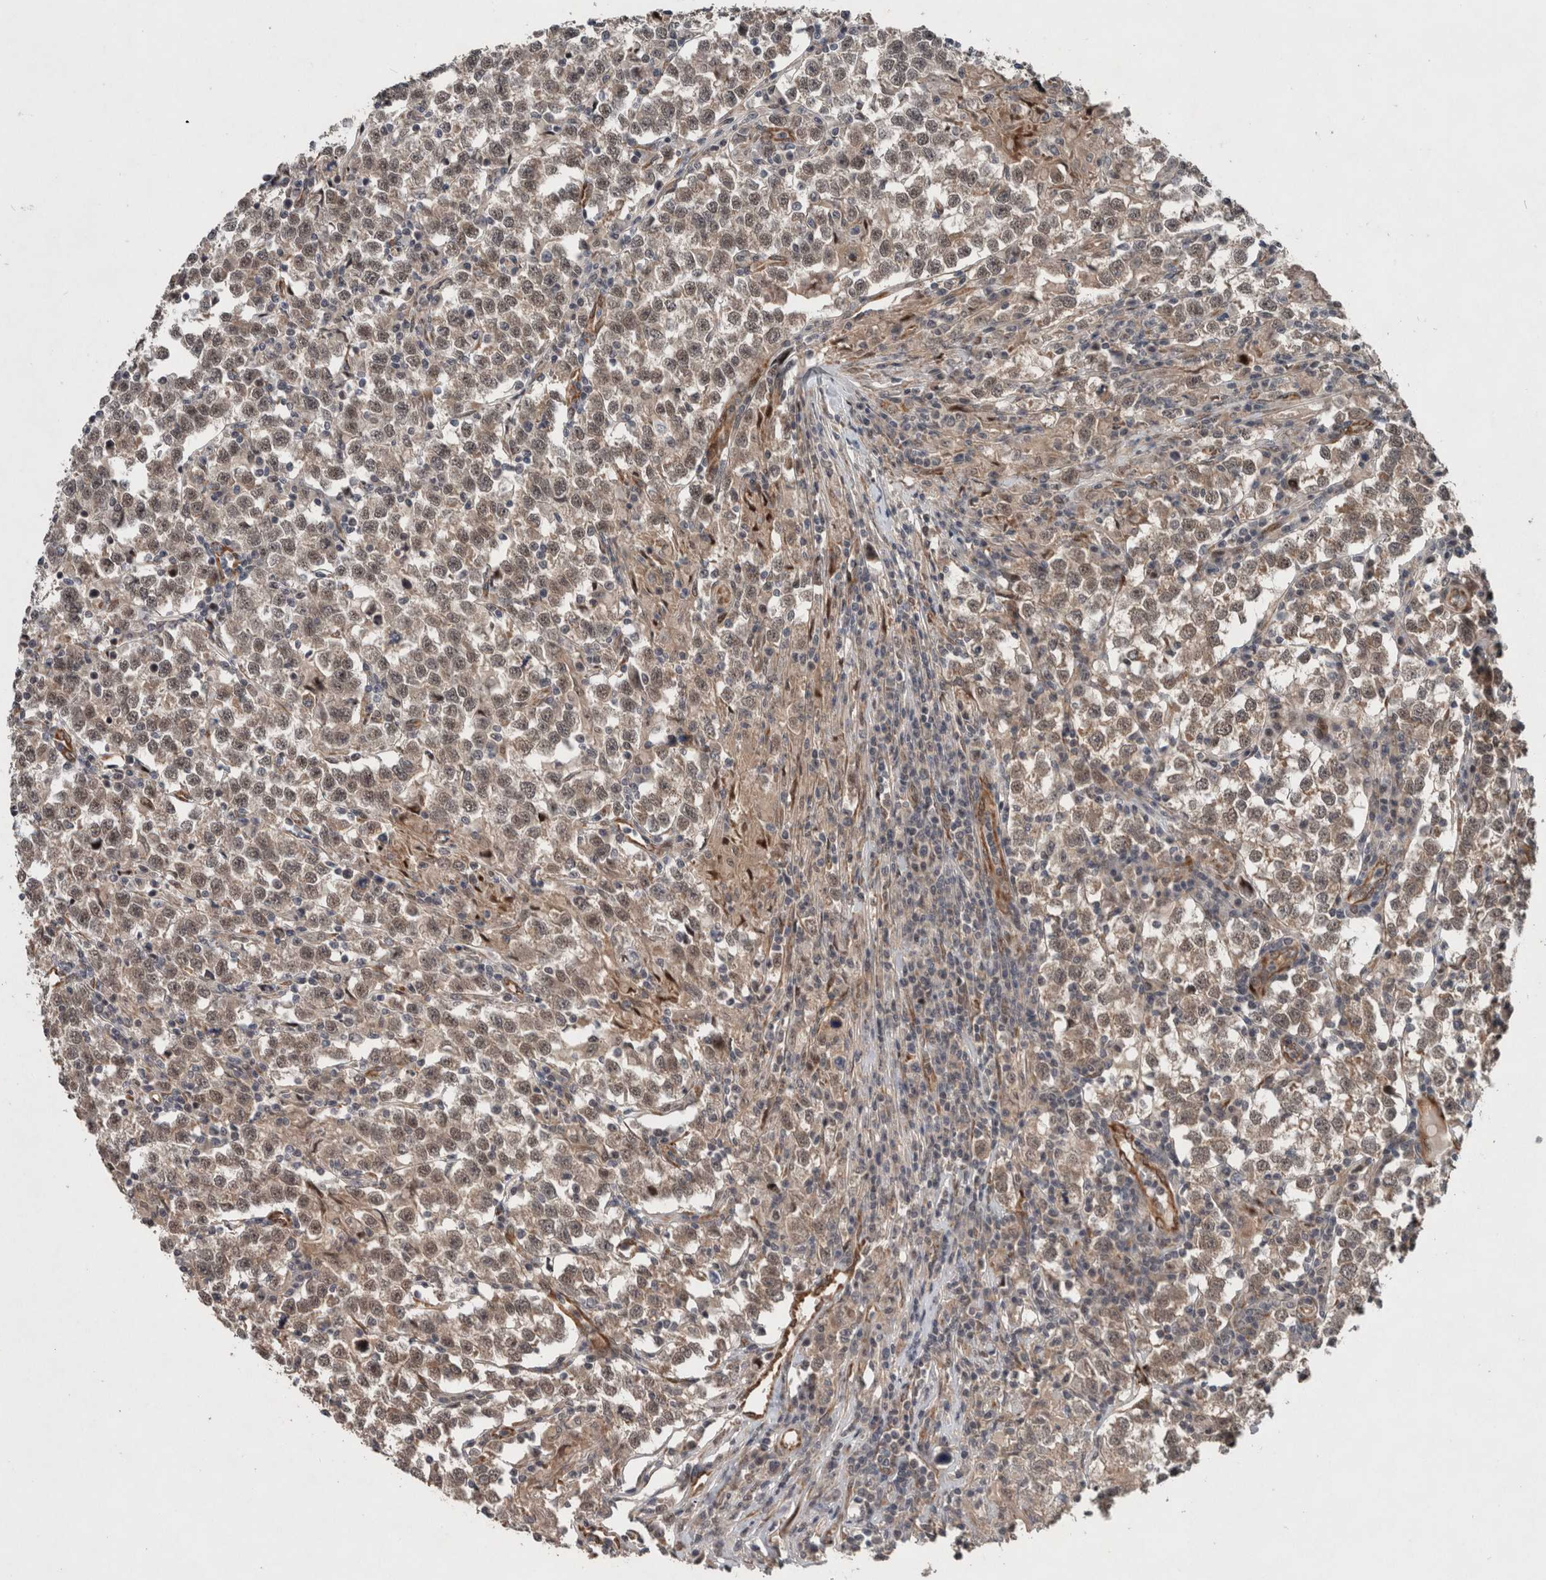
{"staining": {"intensity": "weak", "quantity": ">75%", "location": "cytoplasmic/membranous,nuclear"}, "tissue": "testis cancer", "cell_type": "Tumor cells", "image_type": "cancer", "snomed": [{"axis": "morphology", "description": "Normal tissue, NOS"}, {"axis": "morphology", "description": "Seminoma, NOS"}, {"axis": "topography", "description": "Testis"}], "caption": "IHC (DAB) staining of human testis cancer displays weak cytoplasmic/membranous and nuclear protein staining in approximately >75% of tumor cells.", "gene": "GIMAP6", "patient": {"sex": "male", "age": 43}}